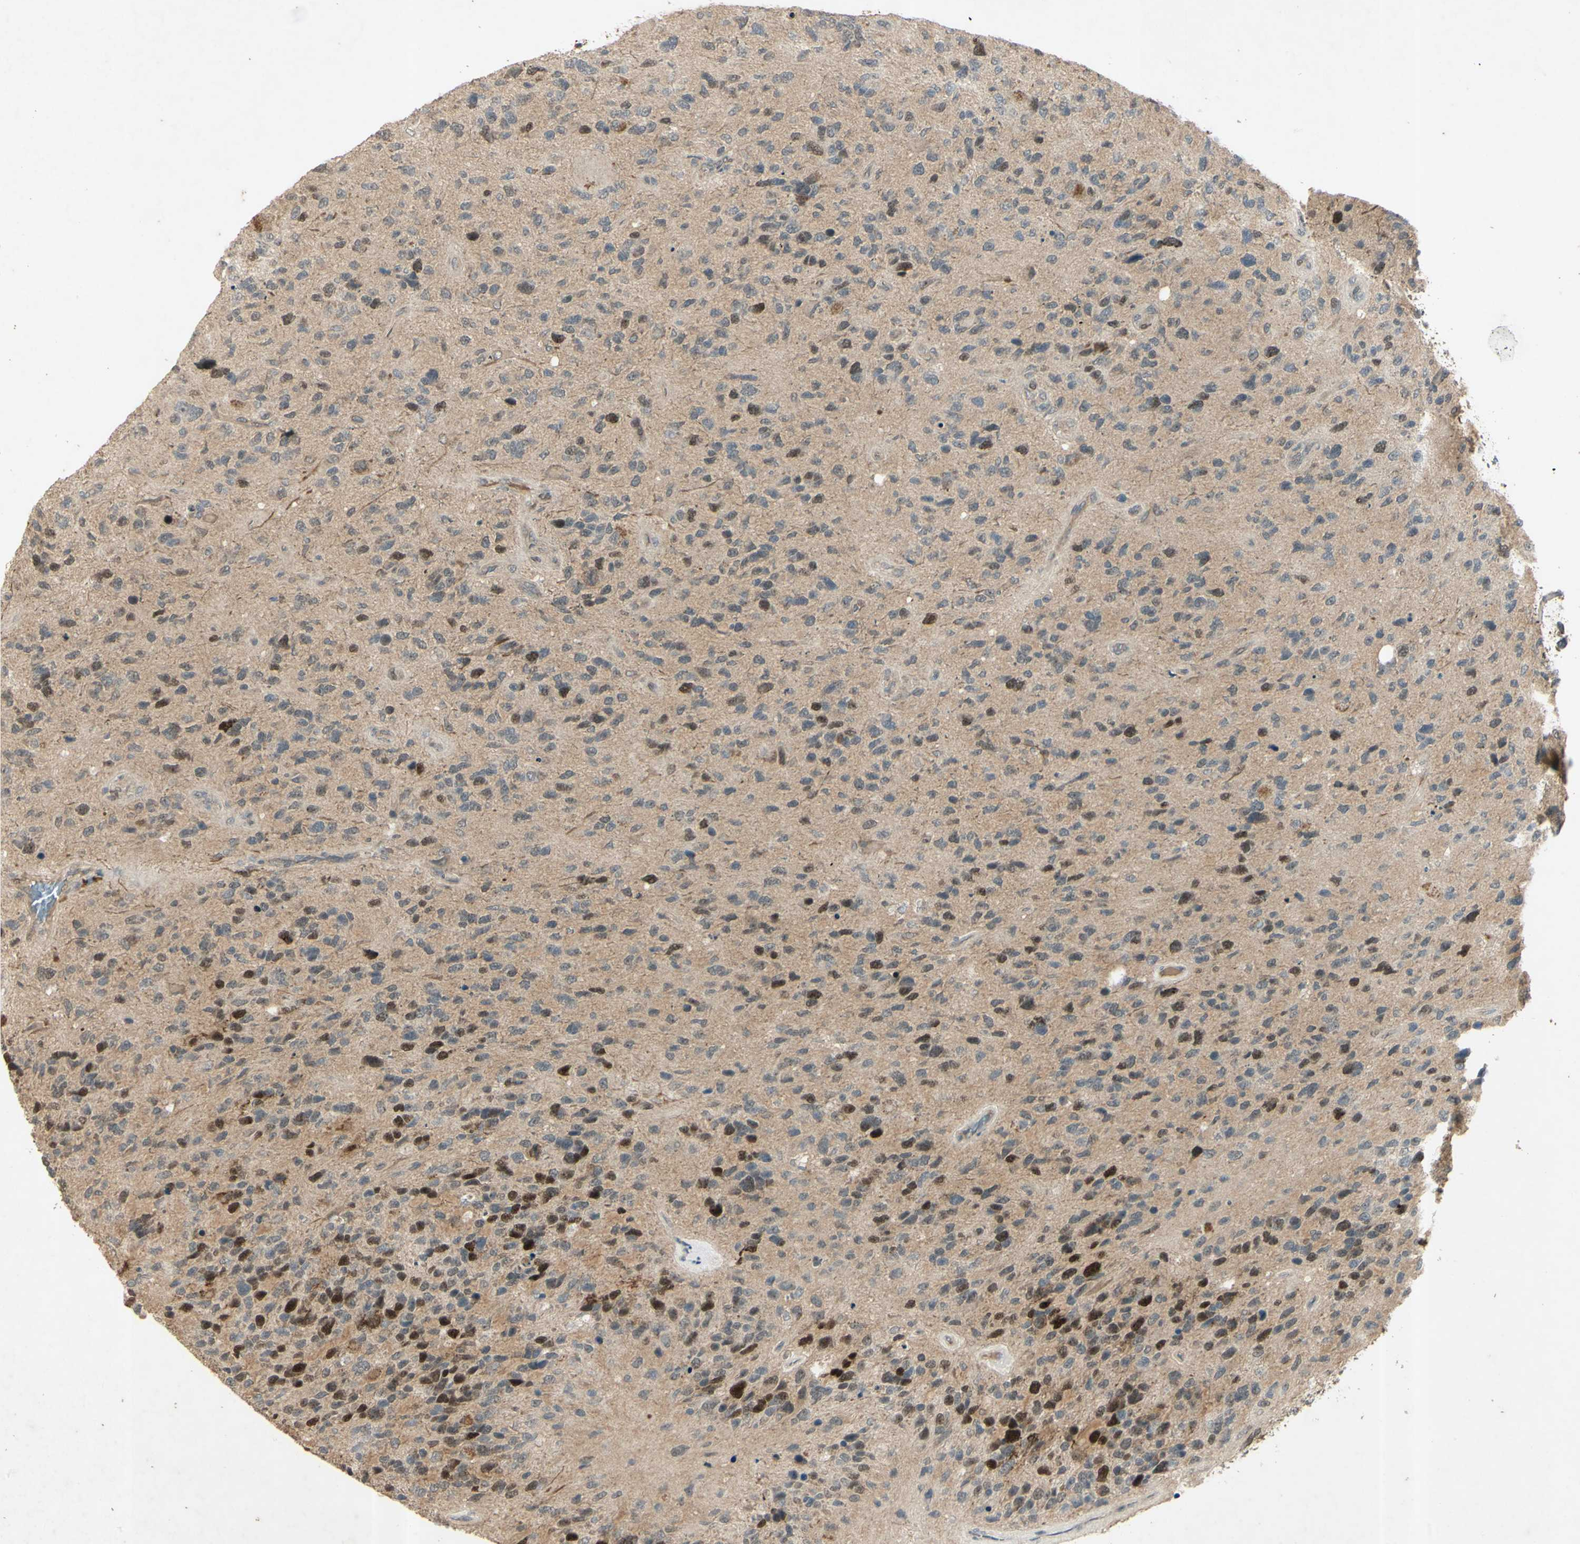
{"staining": {"intensity": "strong", "quantity": "<25%", "location": "nuclear"}, "tissue": "glioma", "cell_type": "Tumor cells", "image_type": "cancer", "snomed": [{"axis": "morphology", "description": "Glioma, malignant, High grade"}, {"axis": "topography", "description": "Brain"}], "caption": "Brown immunohistochemical staining in human malignant glioma (high-grade) demonstrates strong nuclear positivity in about <25% of tumor cells. The staining was performed using DAB, with brown indicating positive protein expression. Nuclei are stained blue with hematoxylin.", "gene": "RAD18", "patient": {"sex": "female", "age": 58}}